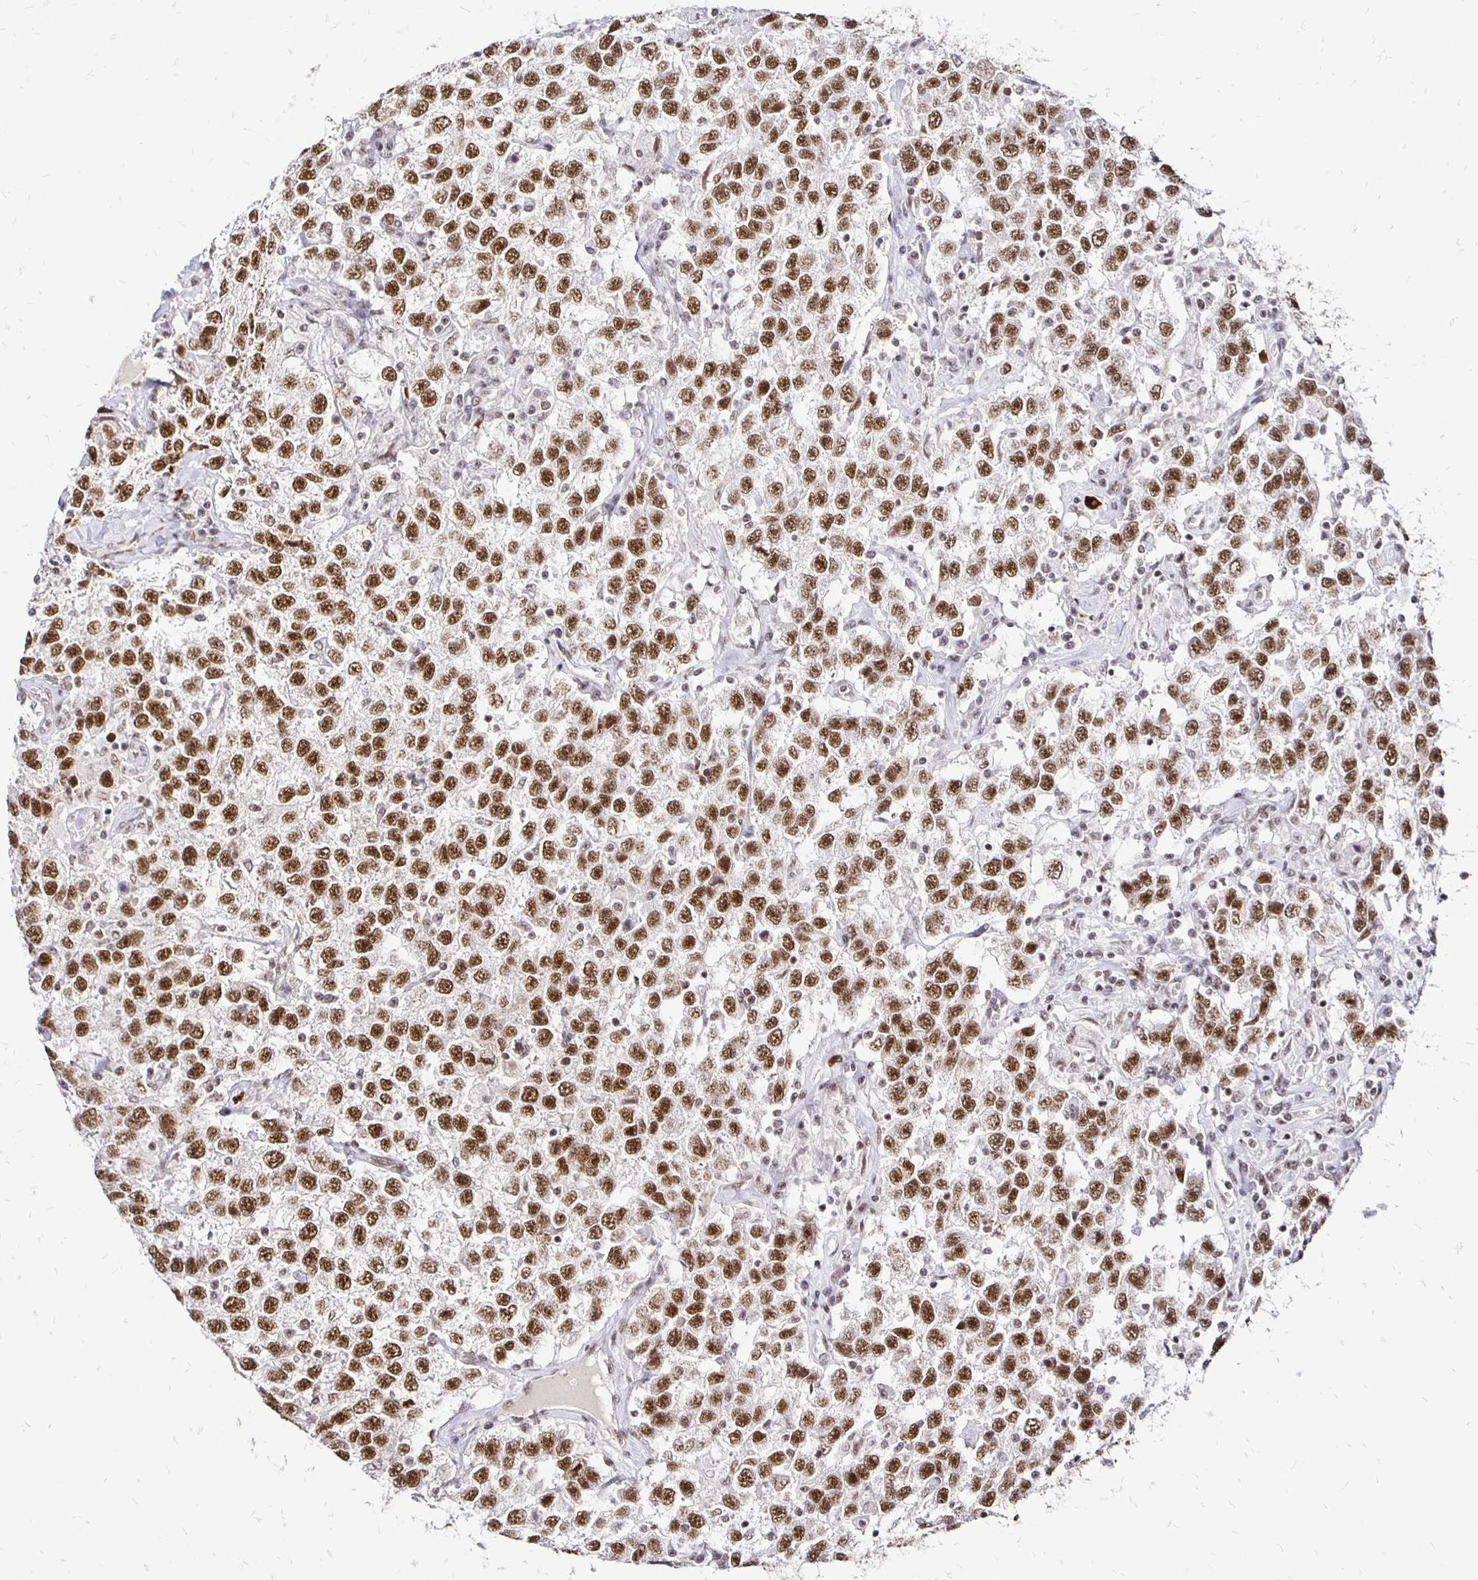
{"staining": {"intensity": "strong", "quantity": ">75%", "location": "nuclear"}, "tissue": "testis cancer", "cell_type": "Tumor cells", "image_type": "cancer", "snomed": [{"axis": "morphology", "description": "Seminoma, NOS"}, {"axis": "topography", "description": "Testis"}], "caption": "DAB immunohistochemical staining of human seminoma (testis) displays strong nuclear protein expression in approximately >75% of tumor cells. (Stains: DAB in brown, nuclei in blue, Microscopy: brightfield microscopy at high magnification).", "gene": "SIN3A", "patient": {"sex": "male", "age": 41}}